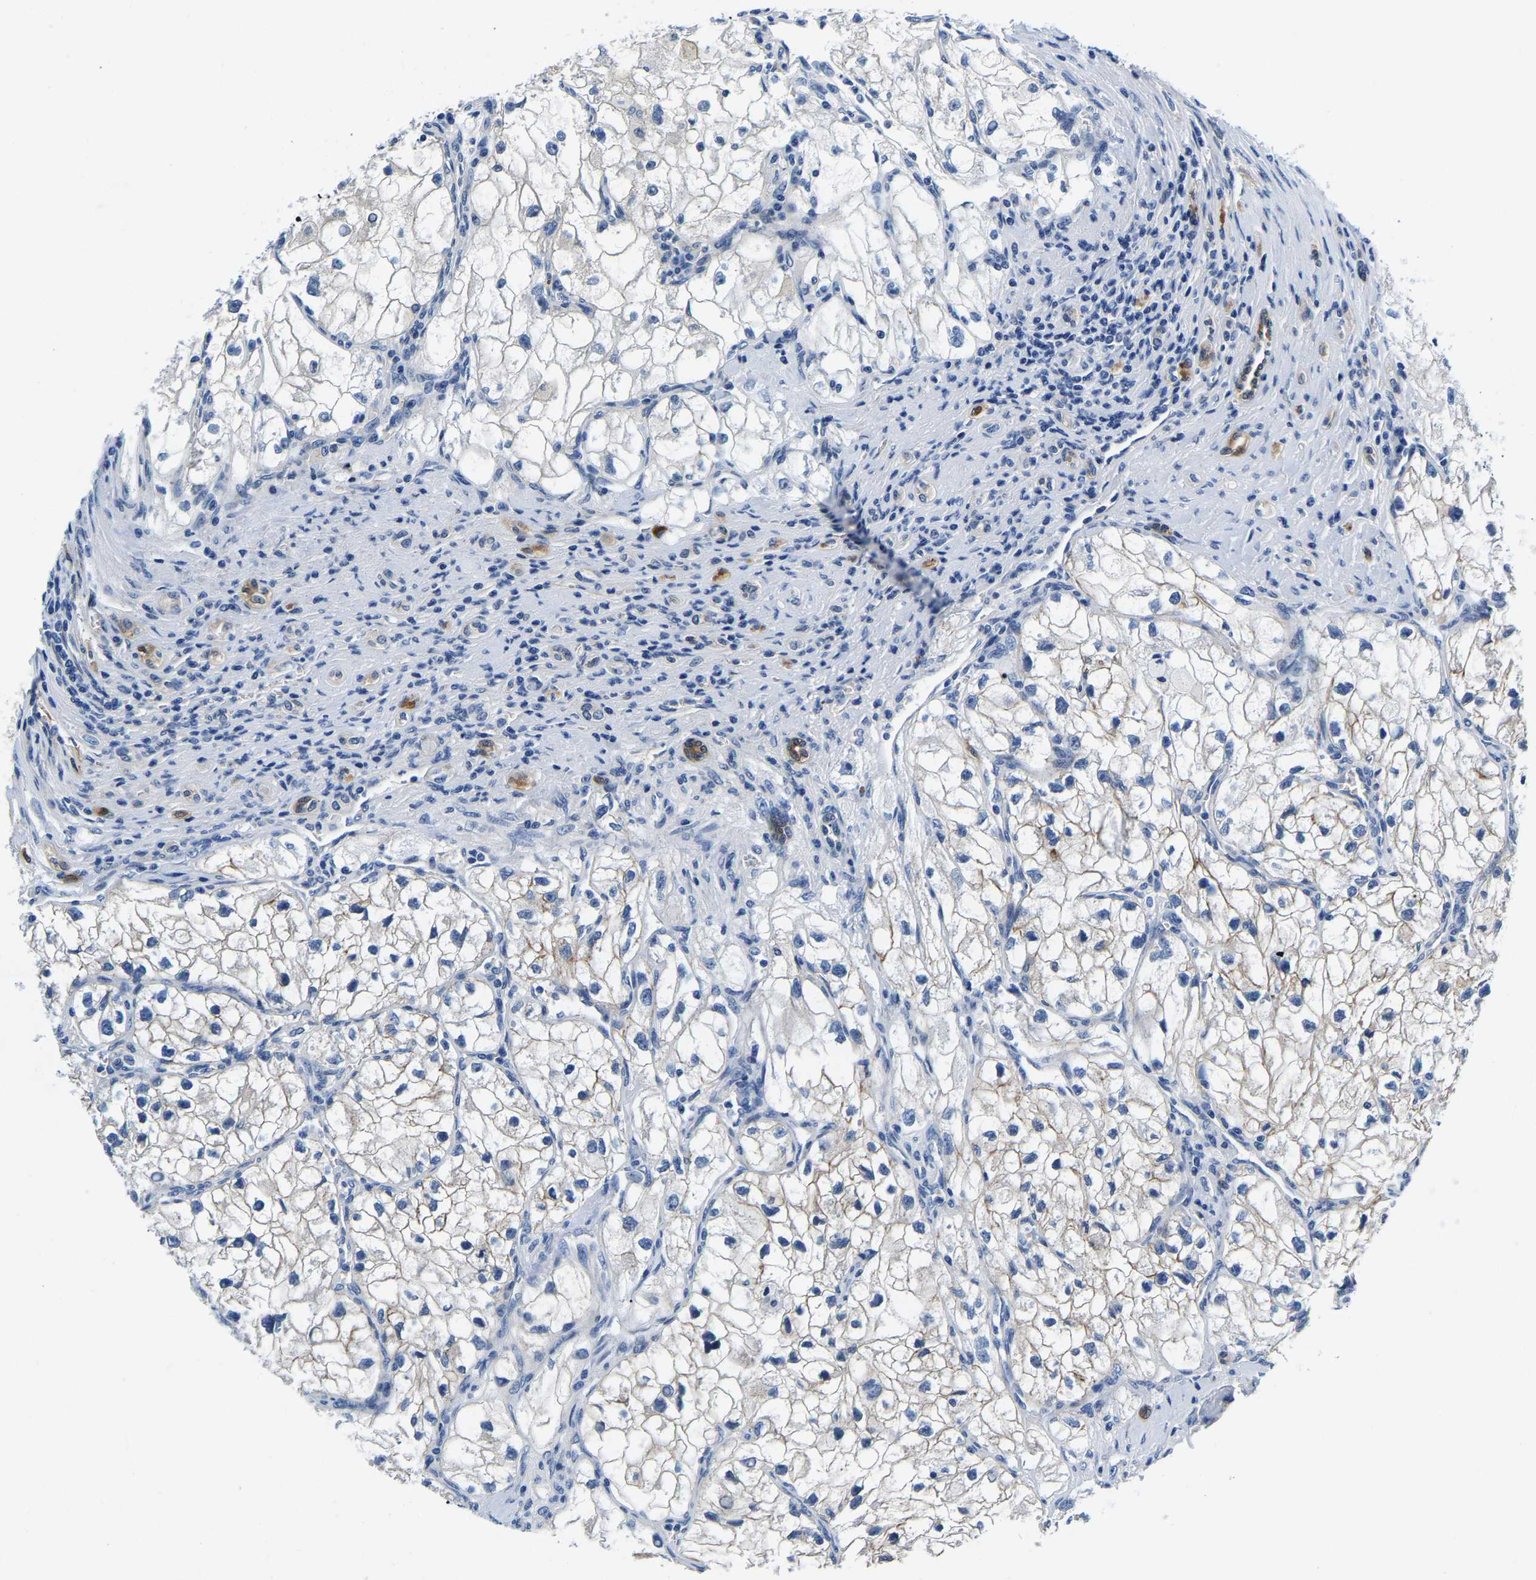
{"staining": {"intensity": "weak", "quantity": "<25%", "location": "cytoplasmic/membranous"}, "tissue": "renal cancer", "cell_type": "Tumor cells", "image_type": "cancer", "snomed": [{"axis": "morphology", "description": "Adenocarcinoma, NOS"}, {"axis": "topography", "description": "Kidney"}], "caption": "The histopathology image exhibits no significant expression in tumor cells of renal adenocarcinoma. (DAB immunohistochemistry with hematoxylin counter stain).", "gene": "ACO1", "patient": {"sex": "female", "age": 70}}